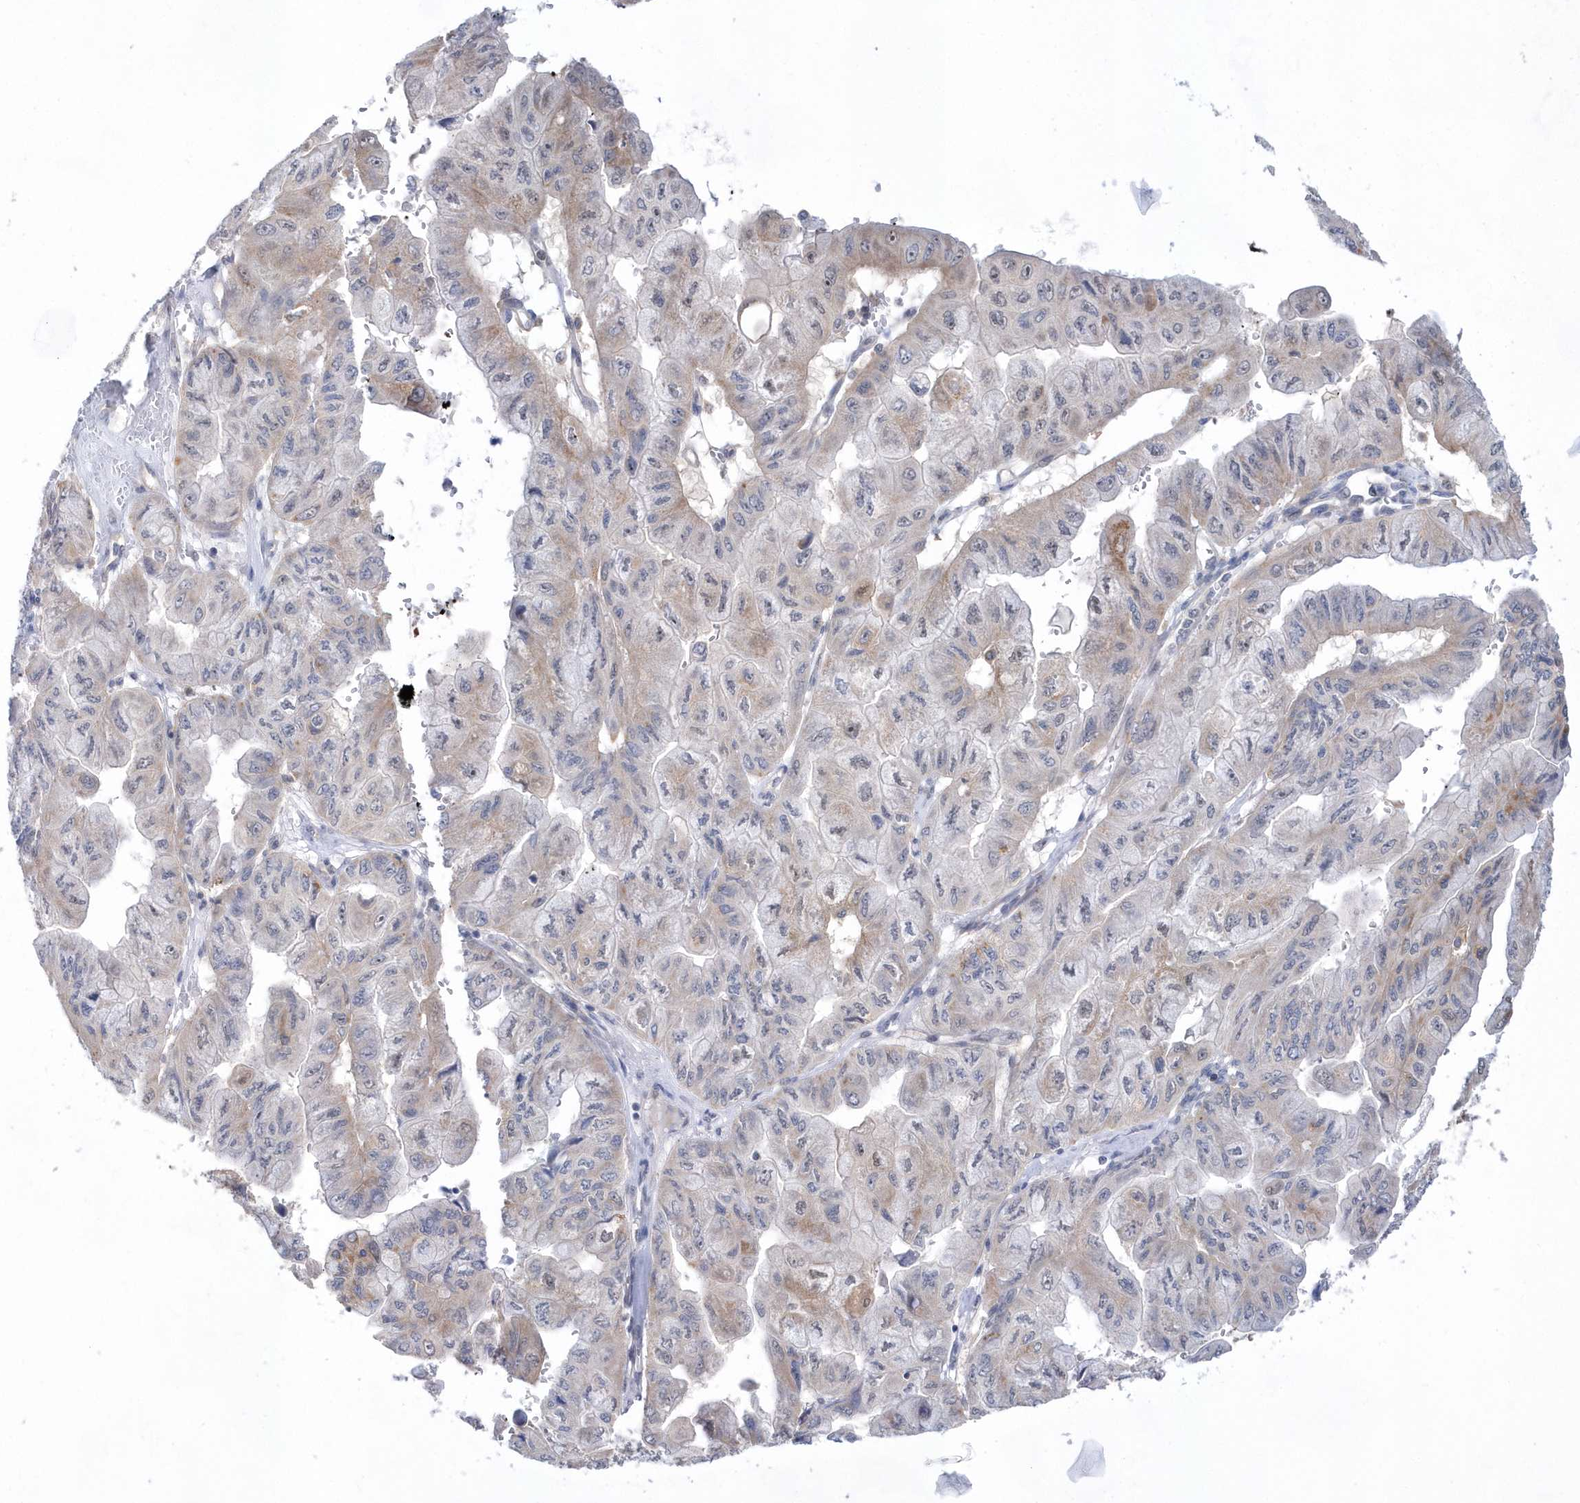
{"staining": {"intensity": "weak", "quantity": "25%-75%", "location": "cytoplasmic/membranous"}, "tissue": "pancreatic cancer", "cell_type": "Tumor cells", "image_type": "cancer", "snomed": [{"axis": "morphology", "description": "Adenocarcinoma, NOS"}, {"axis": "topography", "description": "Pancreas"}], "caption": "Tumor cells show low levels of weak cytoplasmic/membranous expression in approximately 25%-75% of cells in adenocarcinoma (pancreatic).", "gene": "BDH2", "patient": {"sex": "male", "age": 51}}